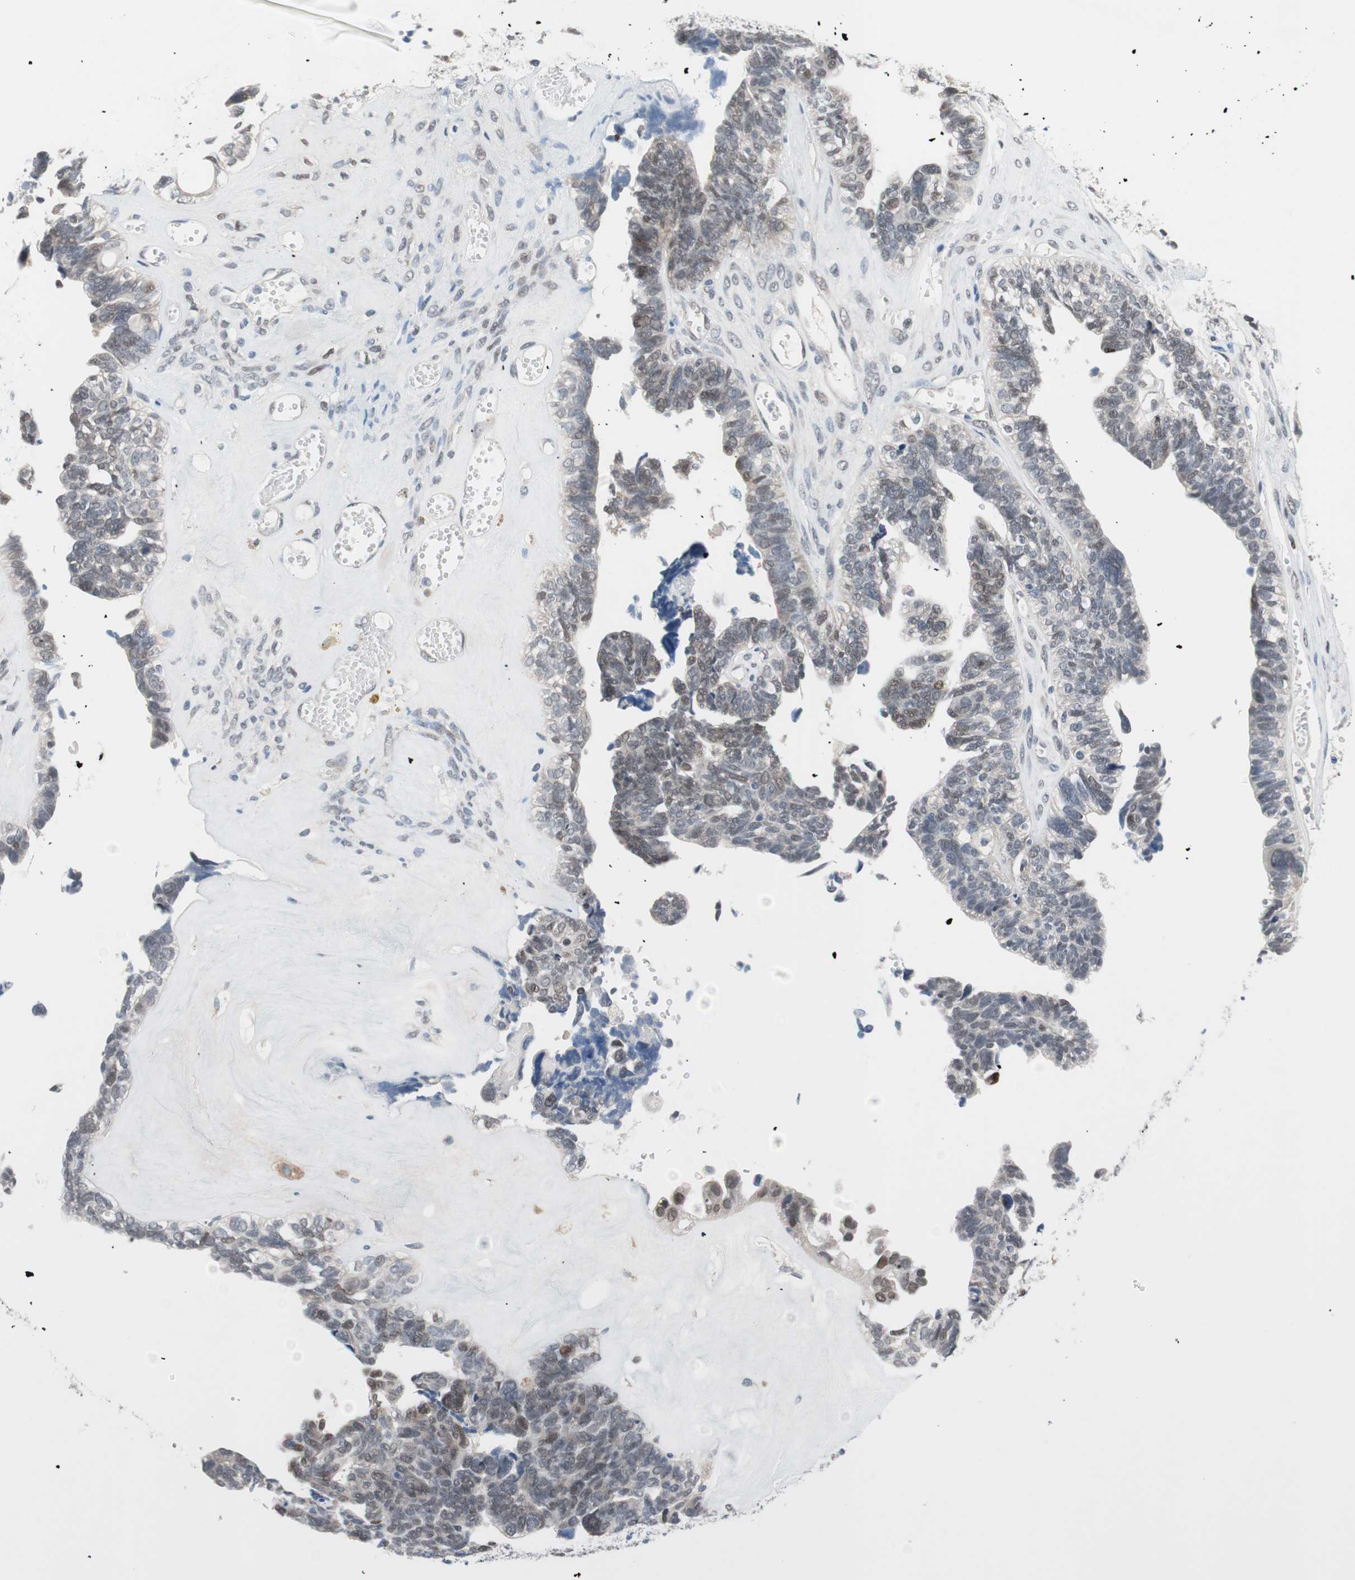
{"staining": {"intensity": "weak", "quantity": "25%-75%", "location": "nuclear"}, "tissue": "ovarian cancer", "cell_type": "Tumor cells", "image_type": "cancer", "snomed": [{"axis": "morphology", "description": "Cystadenocarcinoma, serous, NOS"}, {"axis": "topography", "description": "Ovary"}], "caption": "Ovarian cancer tissue shows weak nuclear positivity in approximately 25%-75% of tumor cells, visualized by immunohistochemistry.", "gene": "GRHL1", "patient": {"sex": "female", "age": 79}}